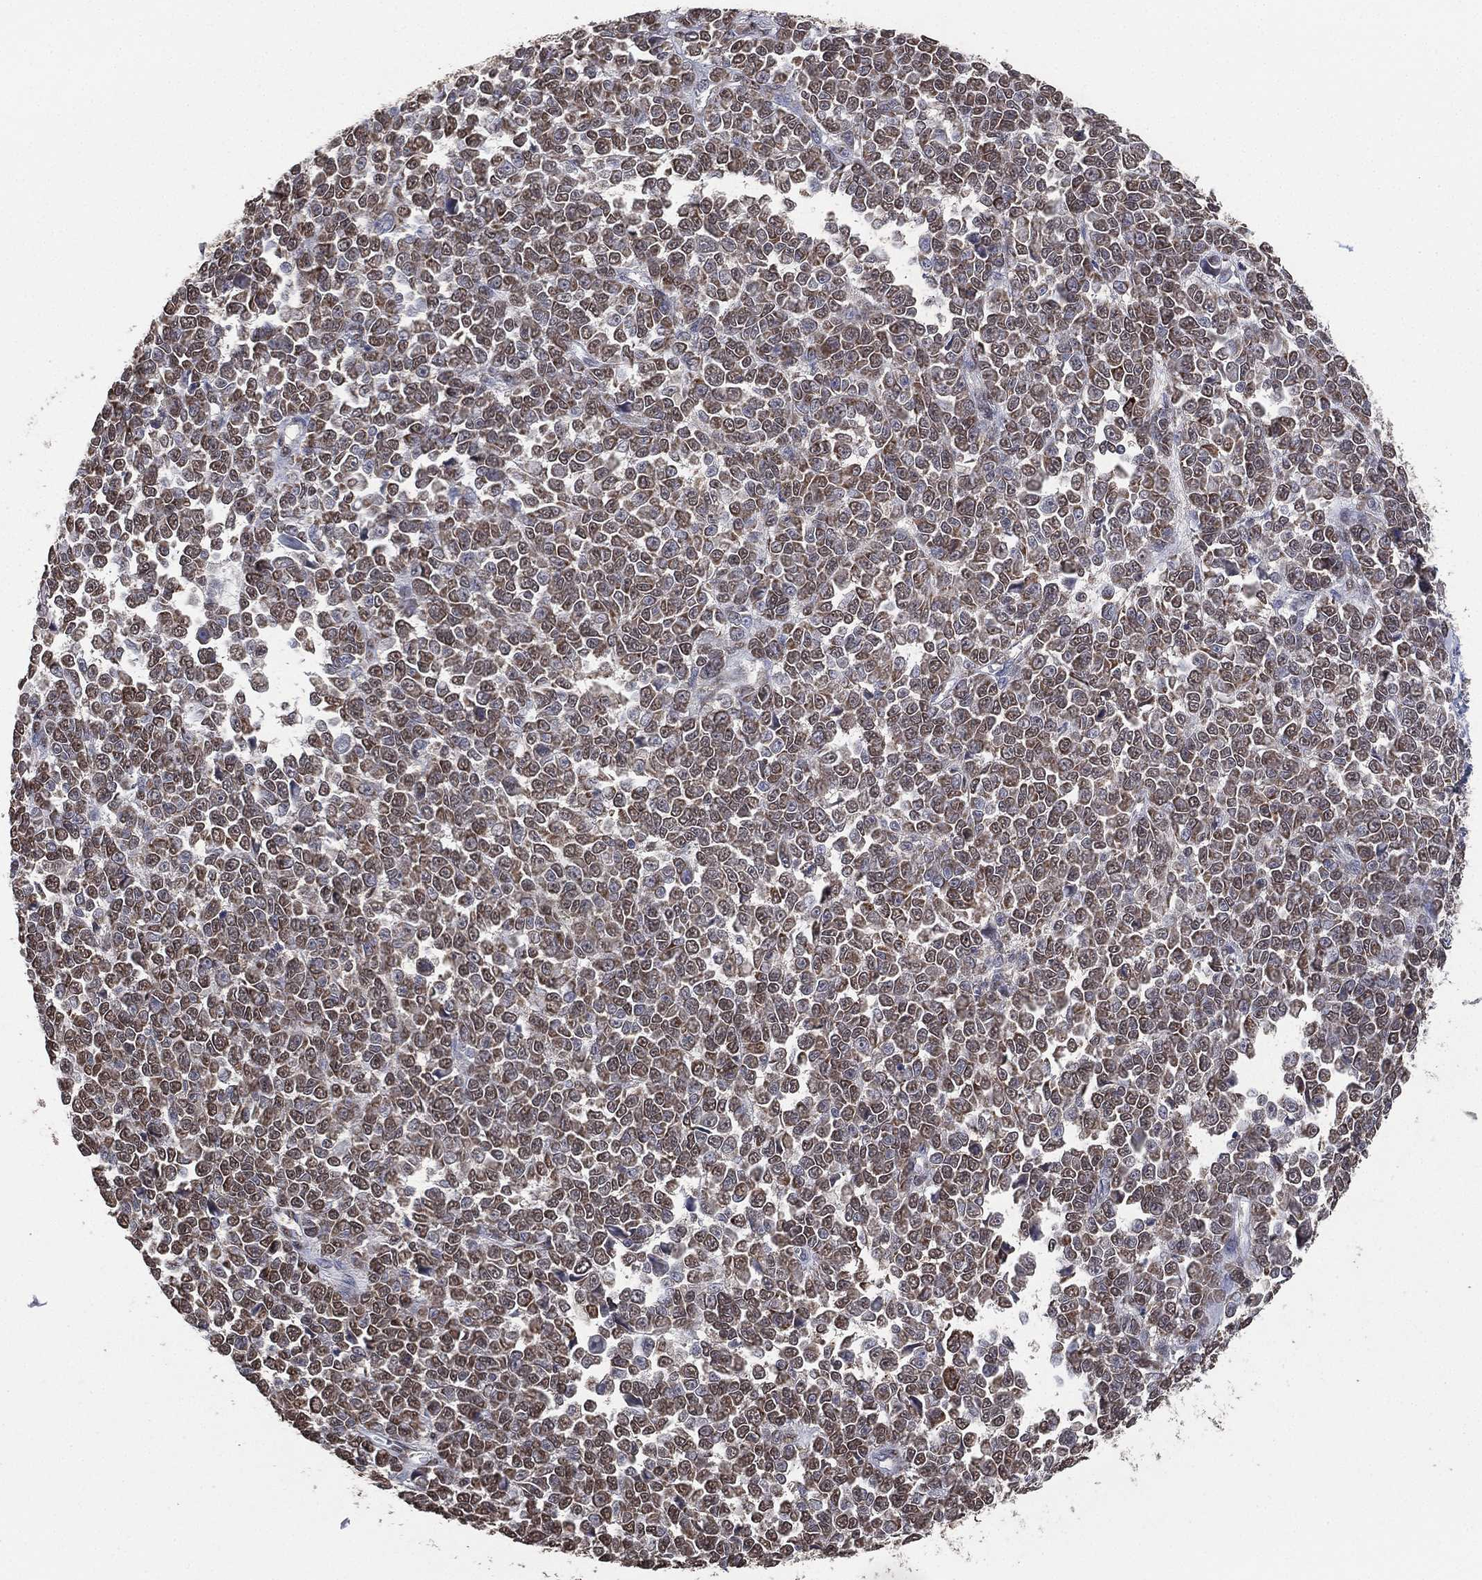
{"staining": {"intensity": "weak", "quantity": "25%-75%", "location": "cytoplasmic/membranous"}, "tissue": "melanoma", "cell_type": "Tumor cells", "image_type": "cancer", "snomed": [{"axis": "morphology", "description": "Malignant melanoma, NOS"}, {"axis": "topography", "description": "Skin"}], "caption": "Melanoma stained with immunohistochemistry (IHC) exhibits weak cytoplasmic/membranous expression in about 25%-75% of tumor cells.", "gene": "ALDH7A1", "patient": {"sex": "female", "age": 95}}